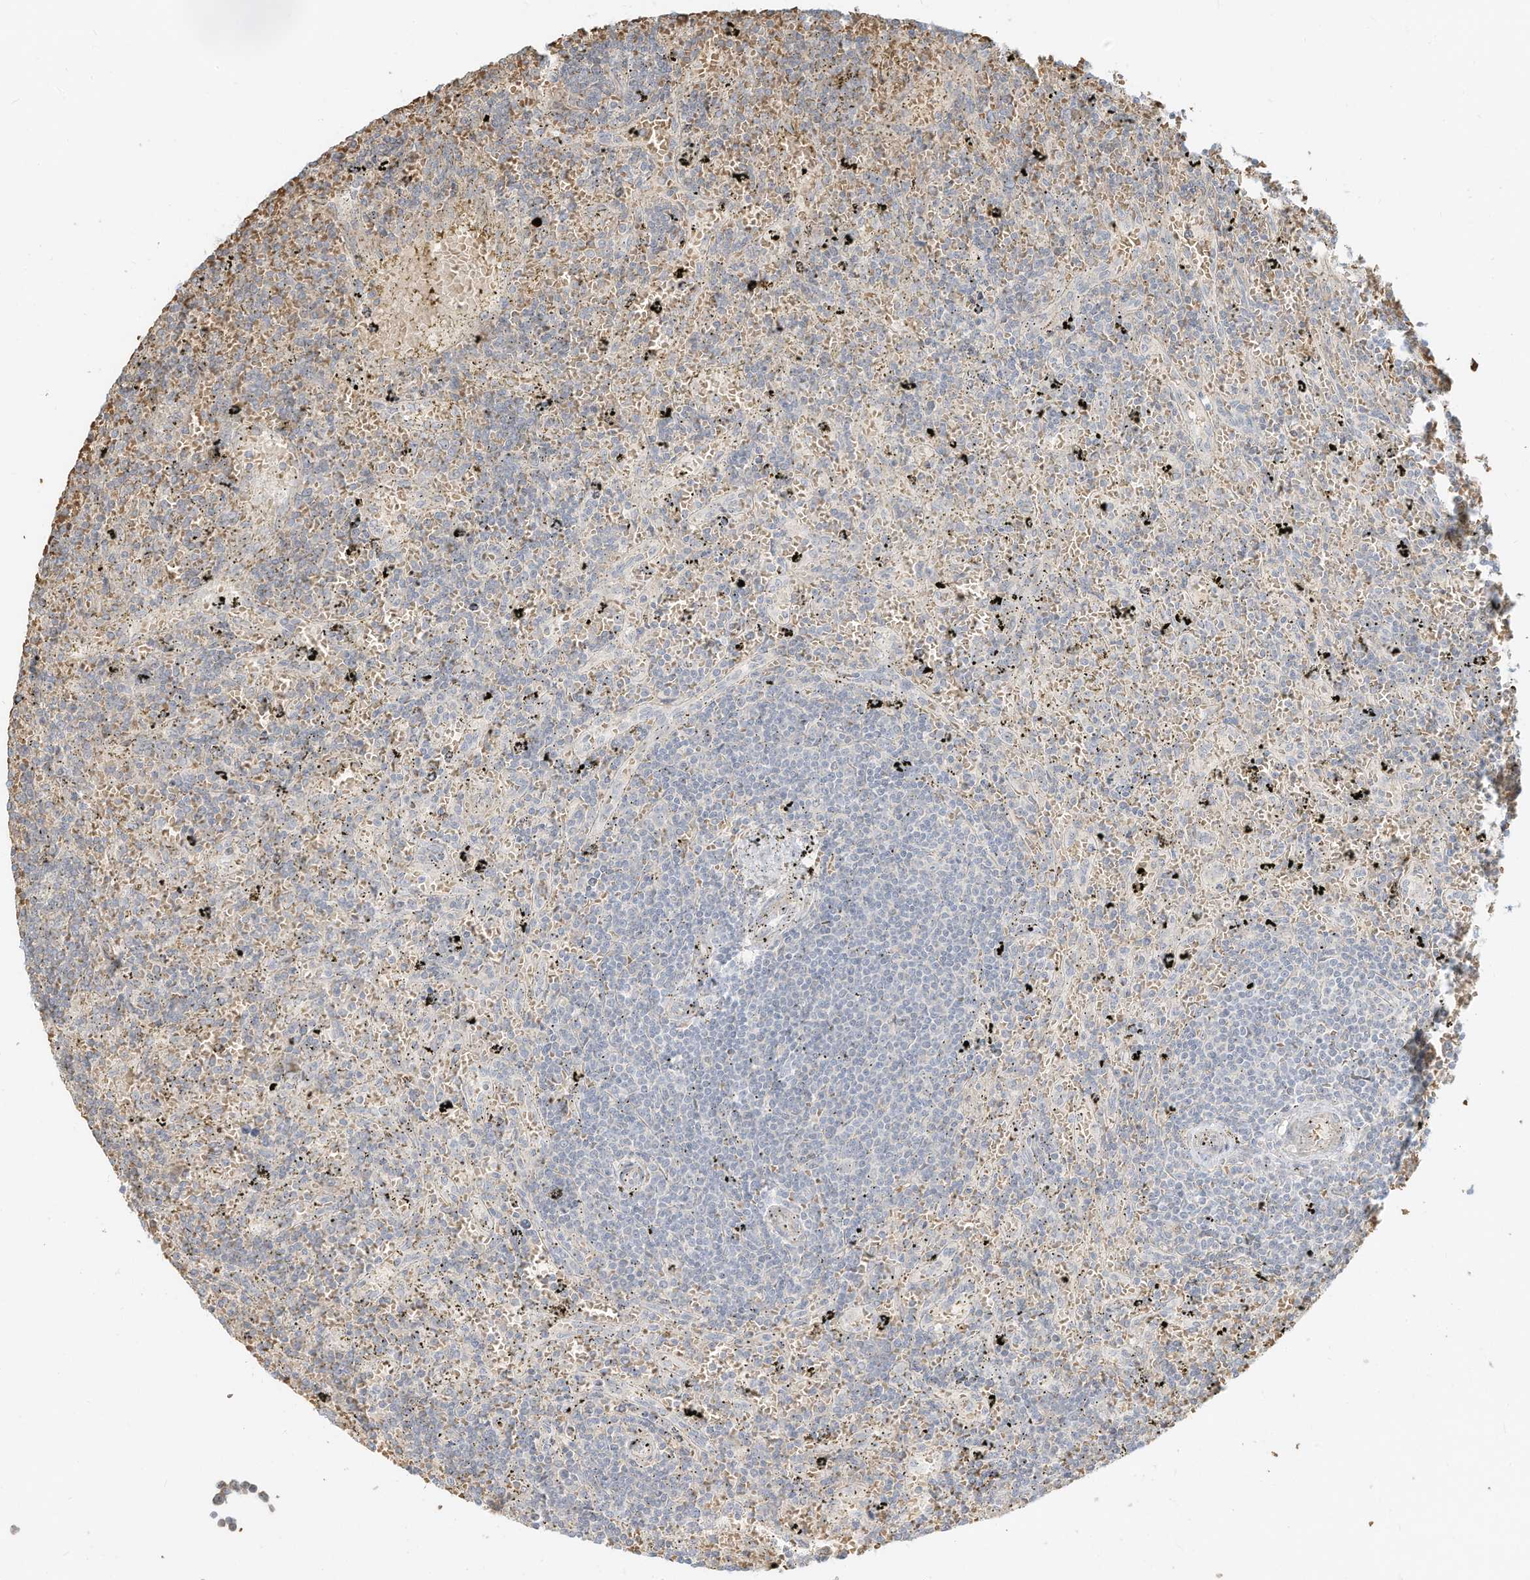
{"staining": {"intensity": "negative", "quantity": "none", "location": "none"}, "tissue": "lymphoma", "cell_type": "Tumor cells", "image_type": "cancer", "snomed": [{"axis": "morphology", "description": "Malignant lymphoma, non-Hodgkin's type, Low grade"}, {"axis": "topography", "description": "Spleen"}], "caption": "Immunohistochemical staining of human malignant lymphoma, non-Hodgkin's type (low-grade) reveals no significant staining in tumor cells.", "gene": "OFD1", "patient": {"sex": "male", "age": 76}}